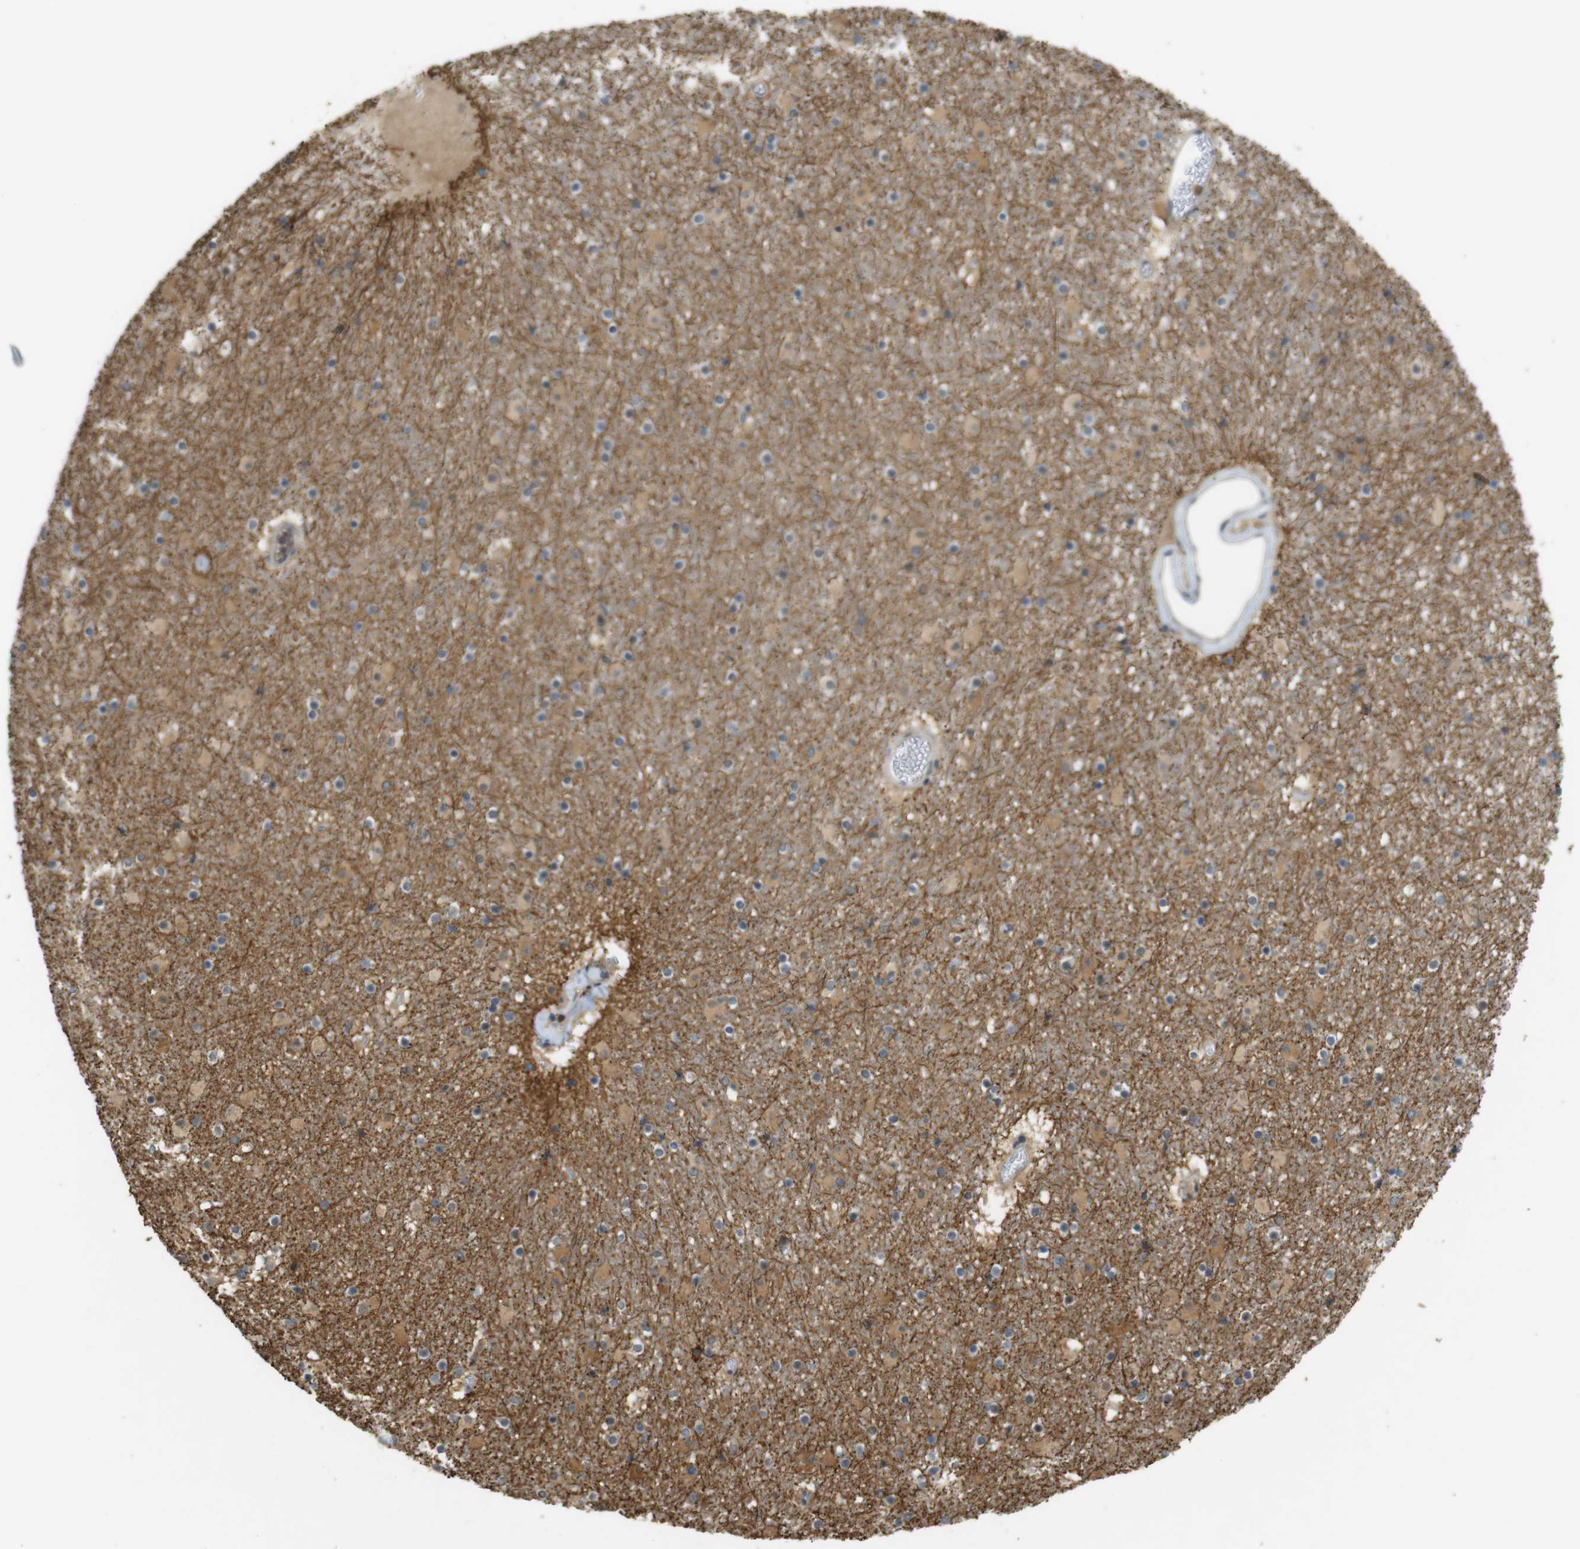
{"staining": {"intensity": "moderate", "quantity": "<25%", "location": "cytoplasmic/membranous"}, "tissue": "caudate", "cell_type": "Glial cells", "image_type": "normal", "snomed": [{"axis": "morphology", "description": "Normal tissue, NOS"}, {"axis": "topography", "description": "Lateral ventricle wall"}], "caption": "Moderate cytoplasmic/membranous positivity is seen in approximately <25% of glial cells in normal caudate.", "gene": "TMX3", "patient": {"sex": "male", "age": 45}}